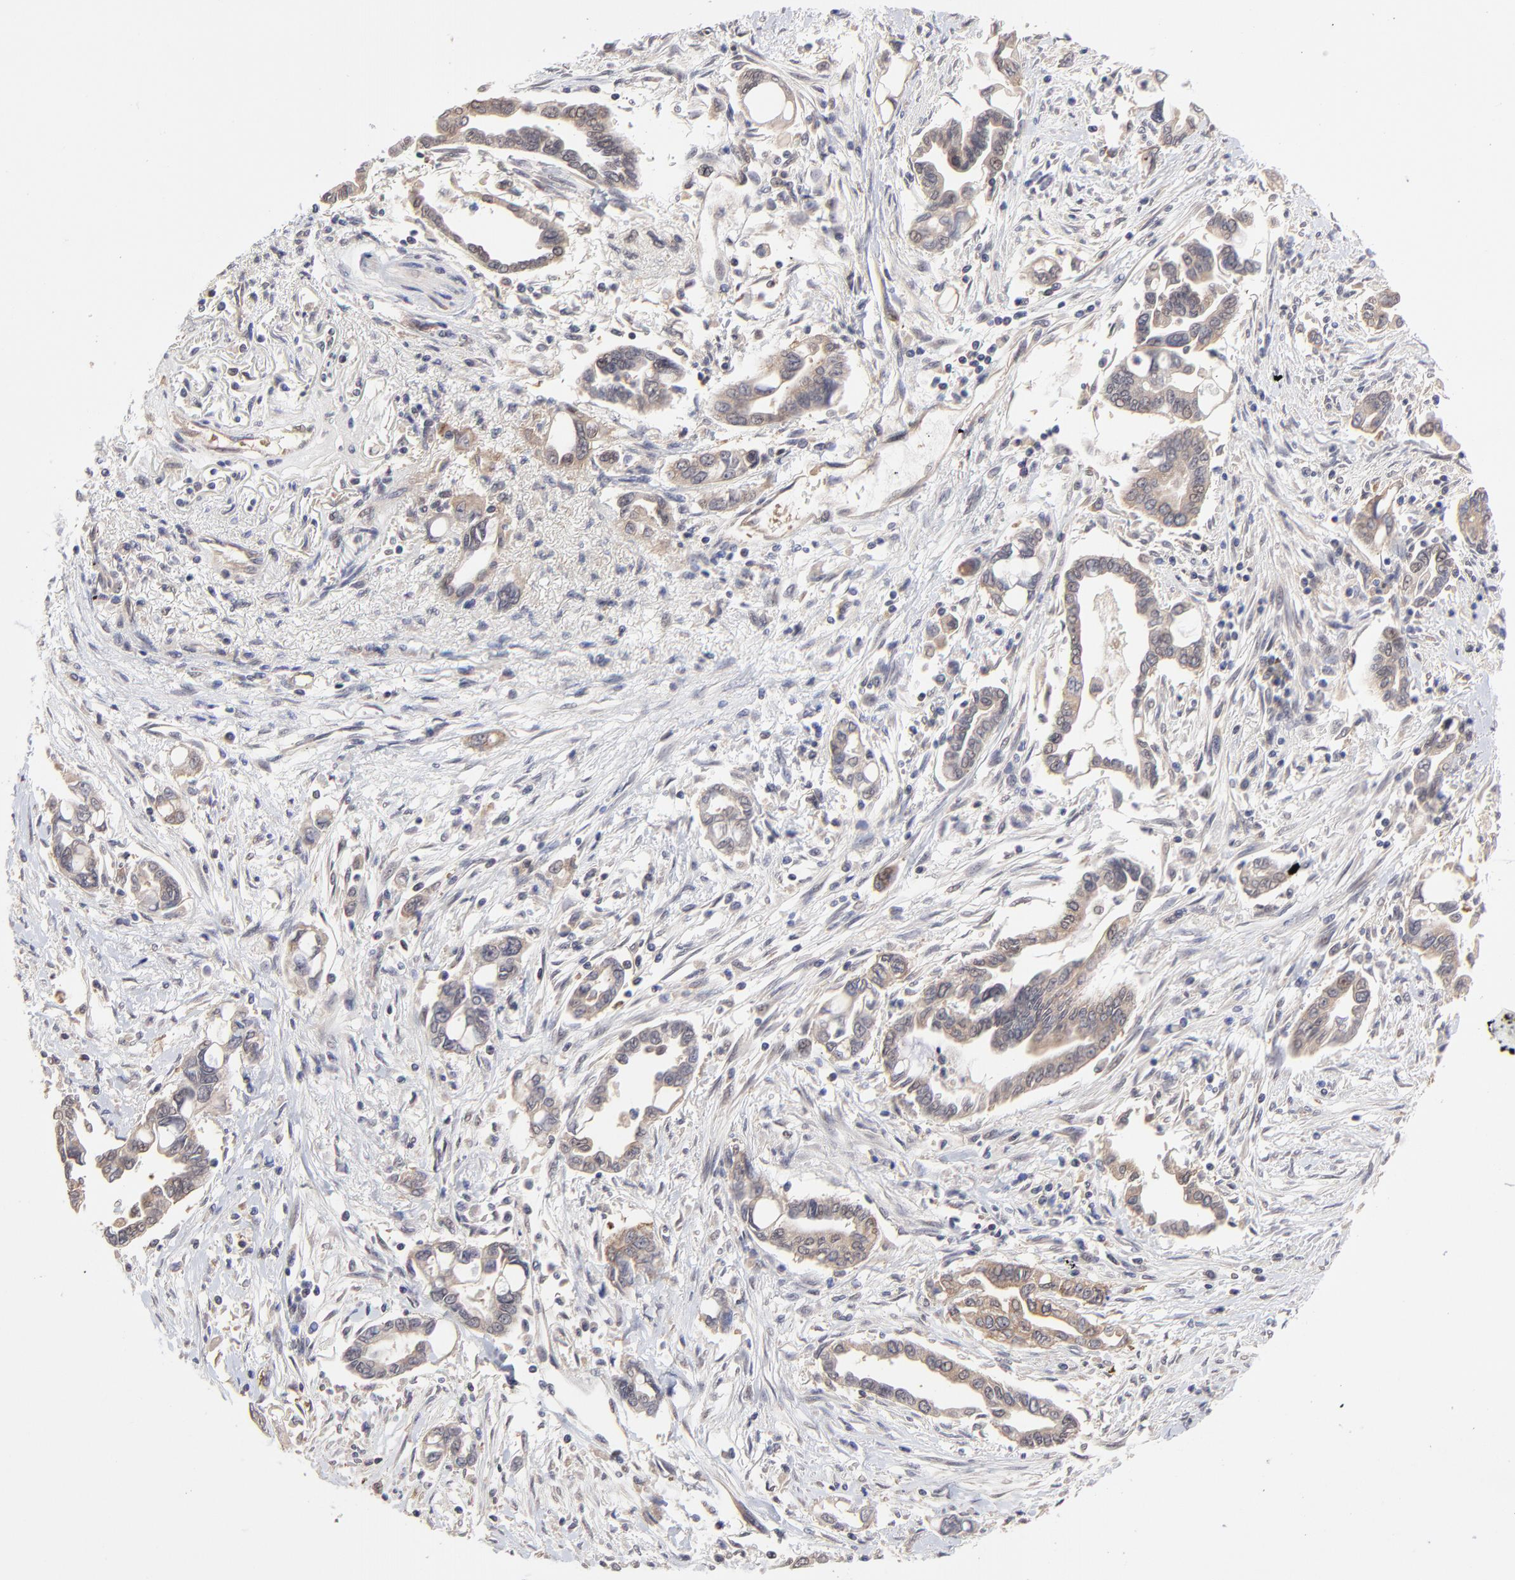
{"staining": {"intensity": "weak", "quantity": "25%-75%", "location": "cytoplasmic/membranous"}, "tissue": "pancreatic cancer", "cell_type": "Tumor cells", "image_type": "cancer", "snomed": [{"axis": "morphology", "description": "Adenocarcinoma, NOS"}, {"axis": "topography", "description": "Pancreas"}], "caption": "This micrograph reveals pancreatic cancer (adenocarcinoma) stained with immunohistochemistry (IHC) to label a protein in brown. The cytoplasmic/membranous of tumor cells show weak positivity for the protein. Nuclei are counter-stained blue.", "gene": "GART", "patient": {"sex": "female", "age": 57}}